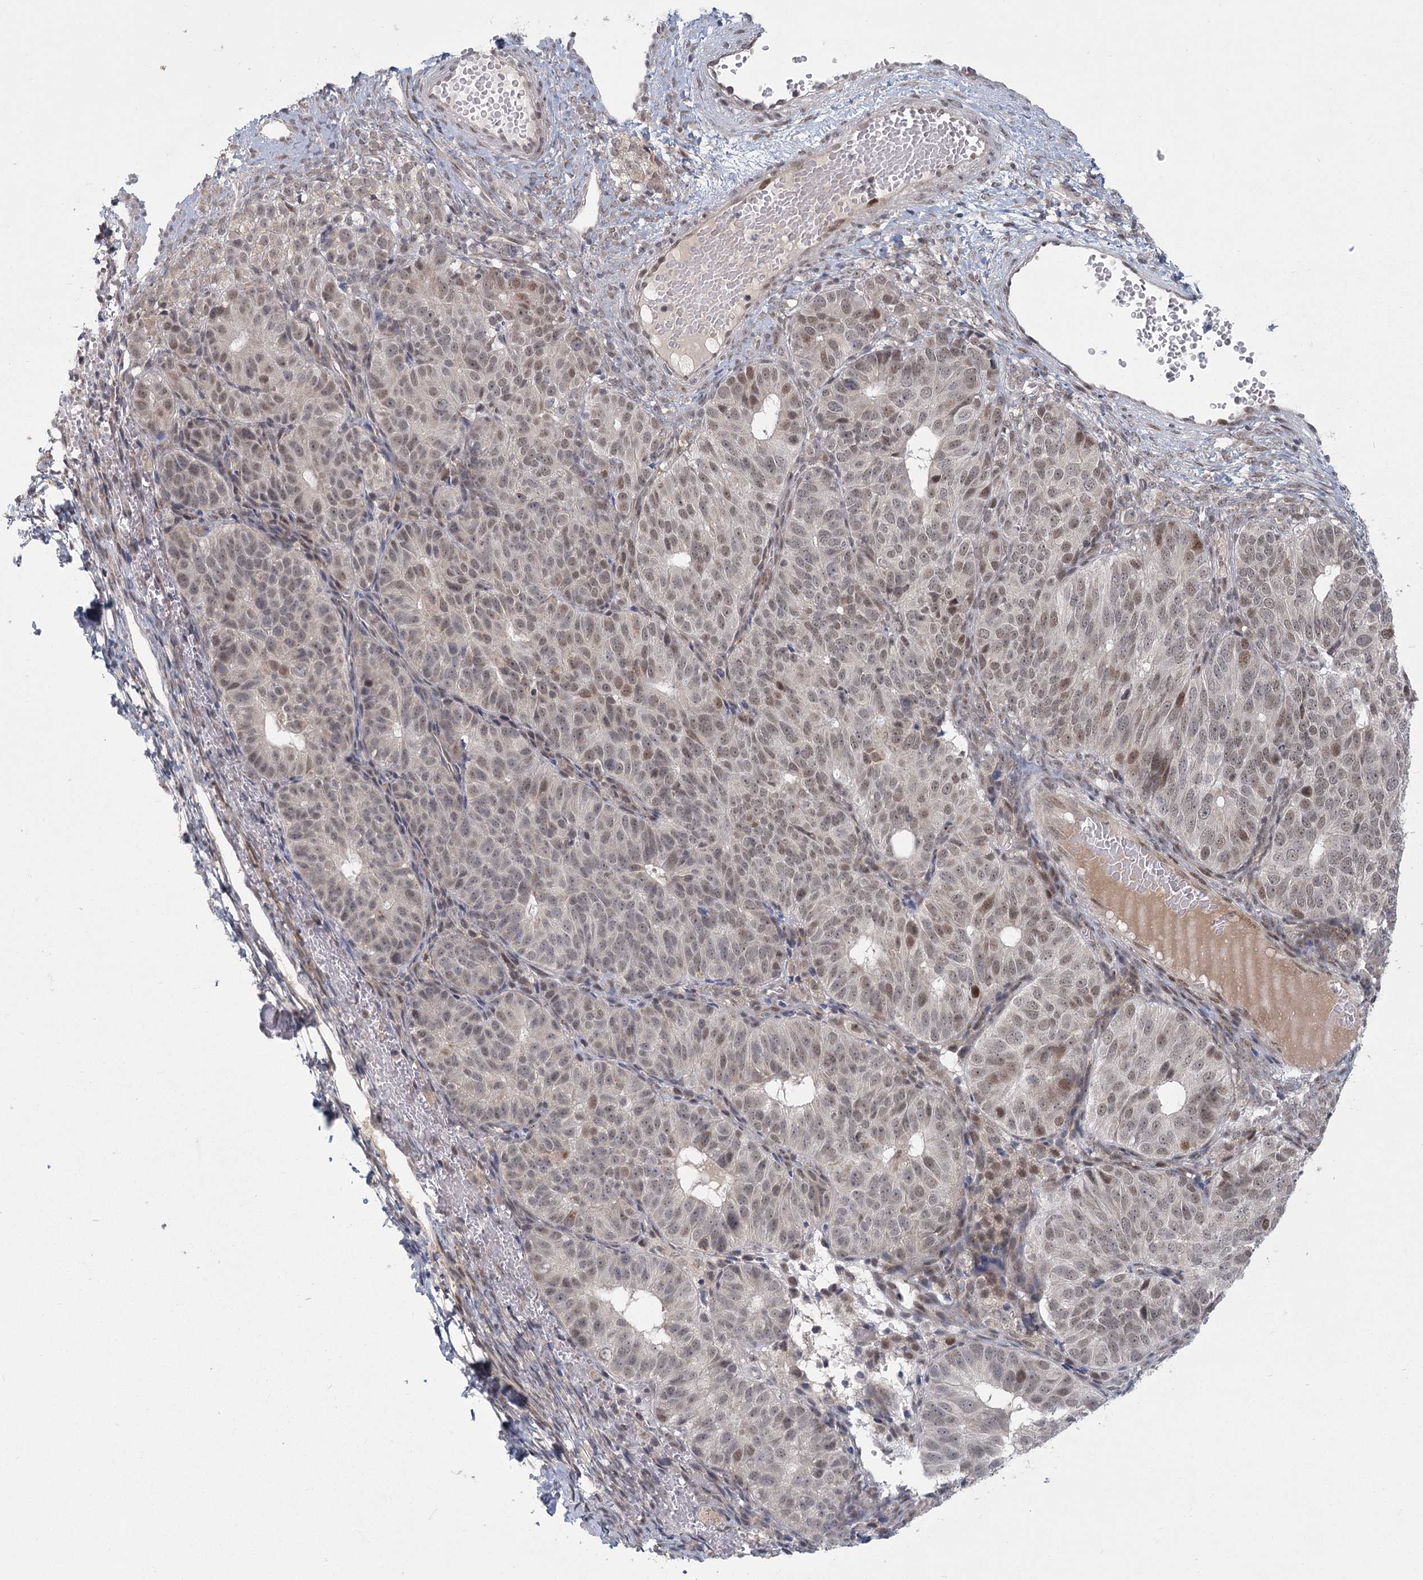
{"staining": {"intensity": "weak", "quantity": ">75%", "location": "nuclear"}, "tissue": "ovarian cancer", "cell_type": "Tumor cells", "image_type": "cancer", "snomed": [{"axis": "morphology", "description": "Carcinoma, endometroid"}, {"axis": "topography", "description": "Ovary"}], "caption": "Weak nuclear staining is seen in about >75% of tumor cells in ovarian endometroid carcinoma.", "gene": "CIB4", "patient": {"sex": "female", "age": 51}}